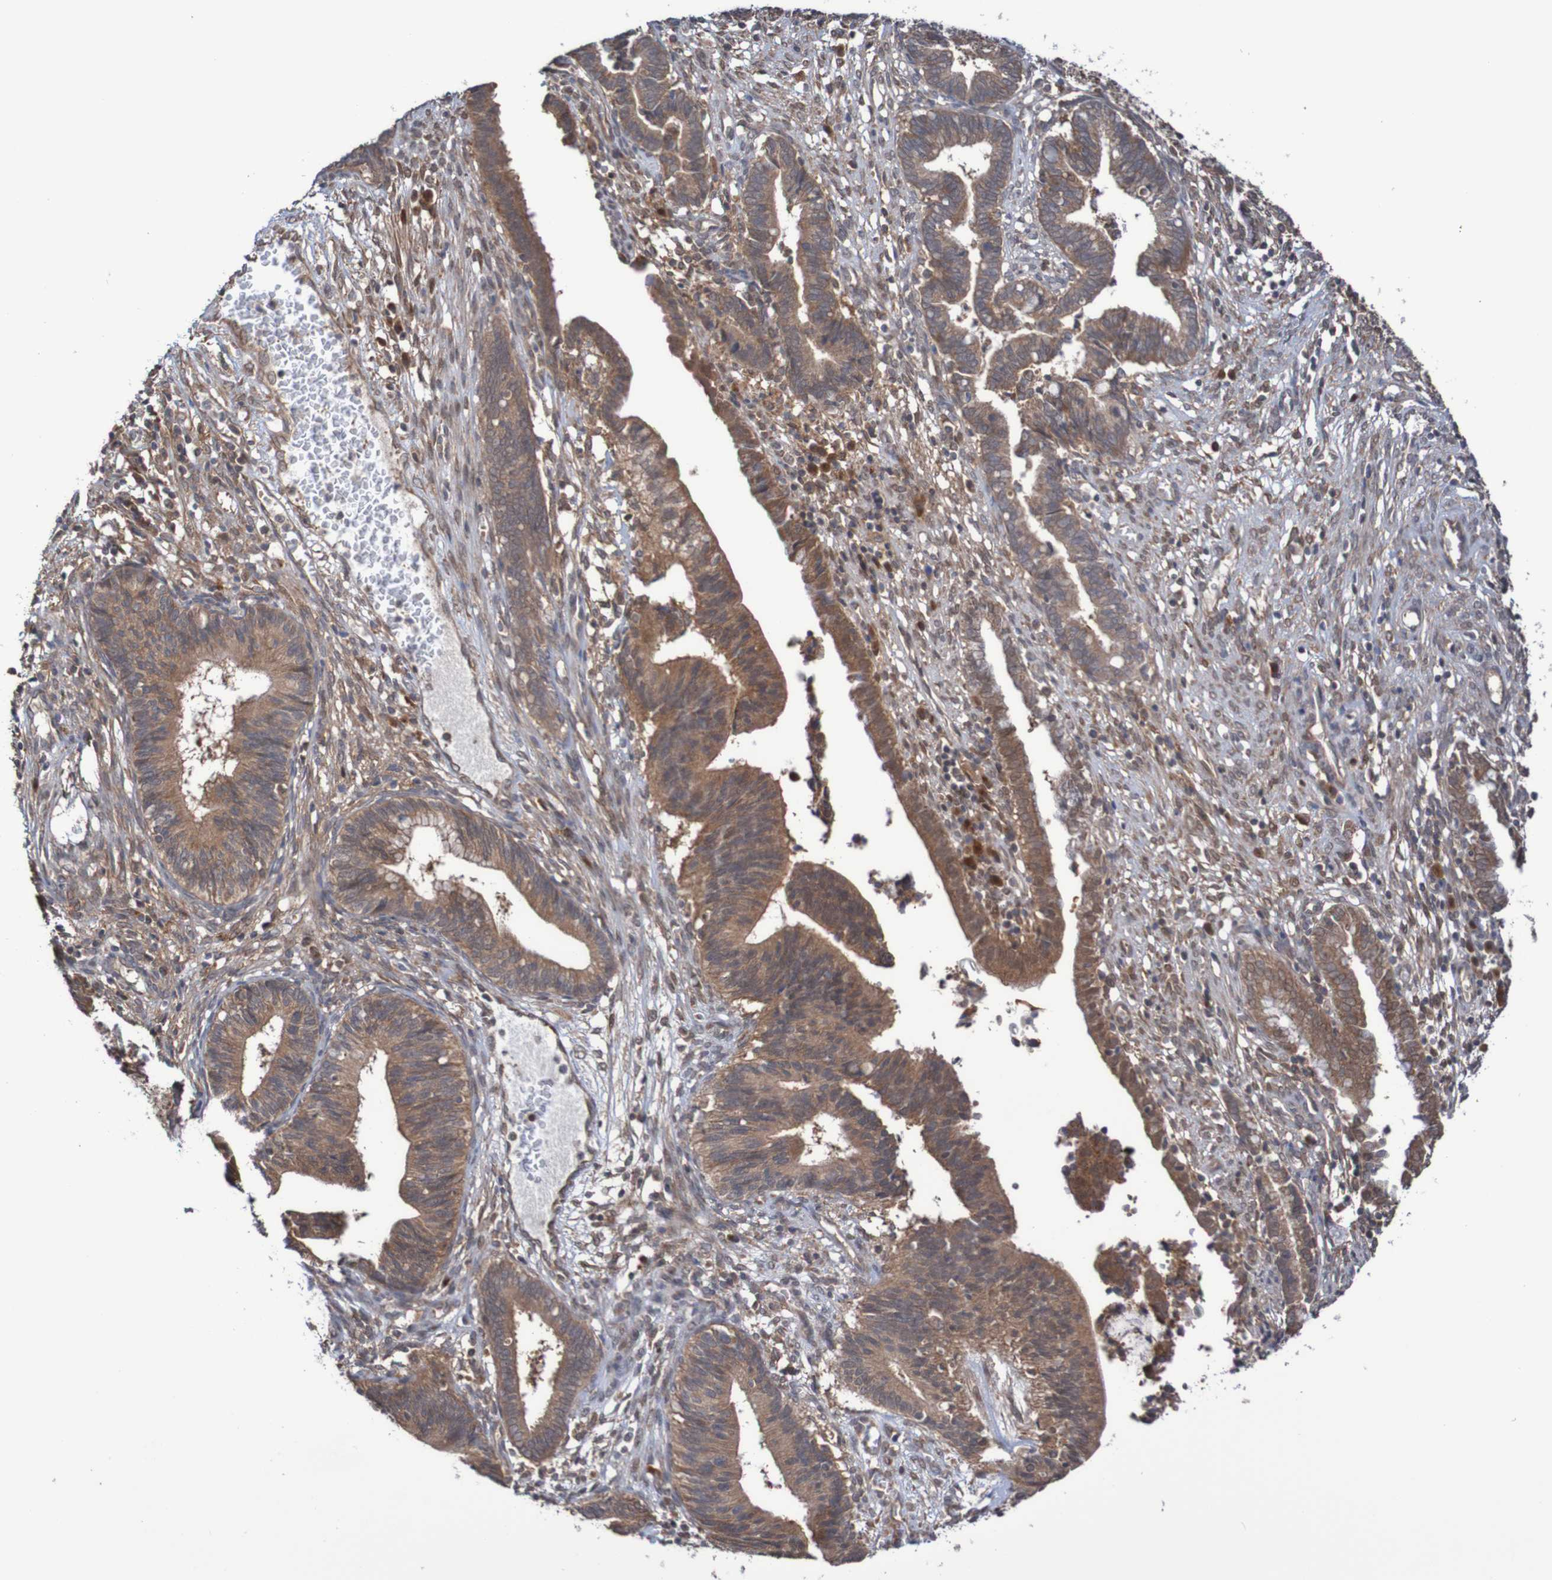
{"staining": {"intensity": "moderate", "quantity": ">75%", "location": "cytoplasmic/membranous"}, "tissue": "cervical cancer", "cell_type": "Tumor cells", "image_type": "cancer", "snomed": [{"axis": "morphology", "description": "Adenocarcinoma, NOS"}, {"axis": "topography", "description": "Cervix"}], "caption": "Tumor cells demonstrate medium levels of moderate cytoplasmic/membranous expression in about >75% of cells in human adenocarcinoma (cervical). (brown staining indicates protein expression, while blue staining denotes nuclei).", "gene": "PHPT1", "patient": {"sex": "female", "age": 44}}